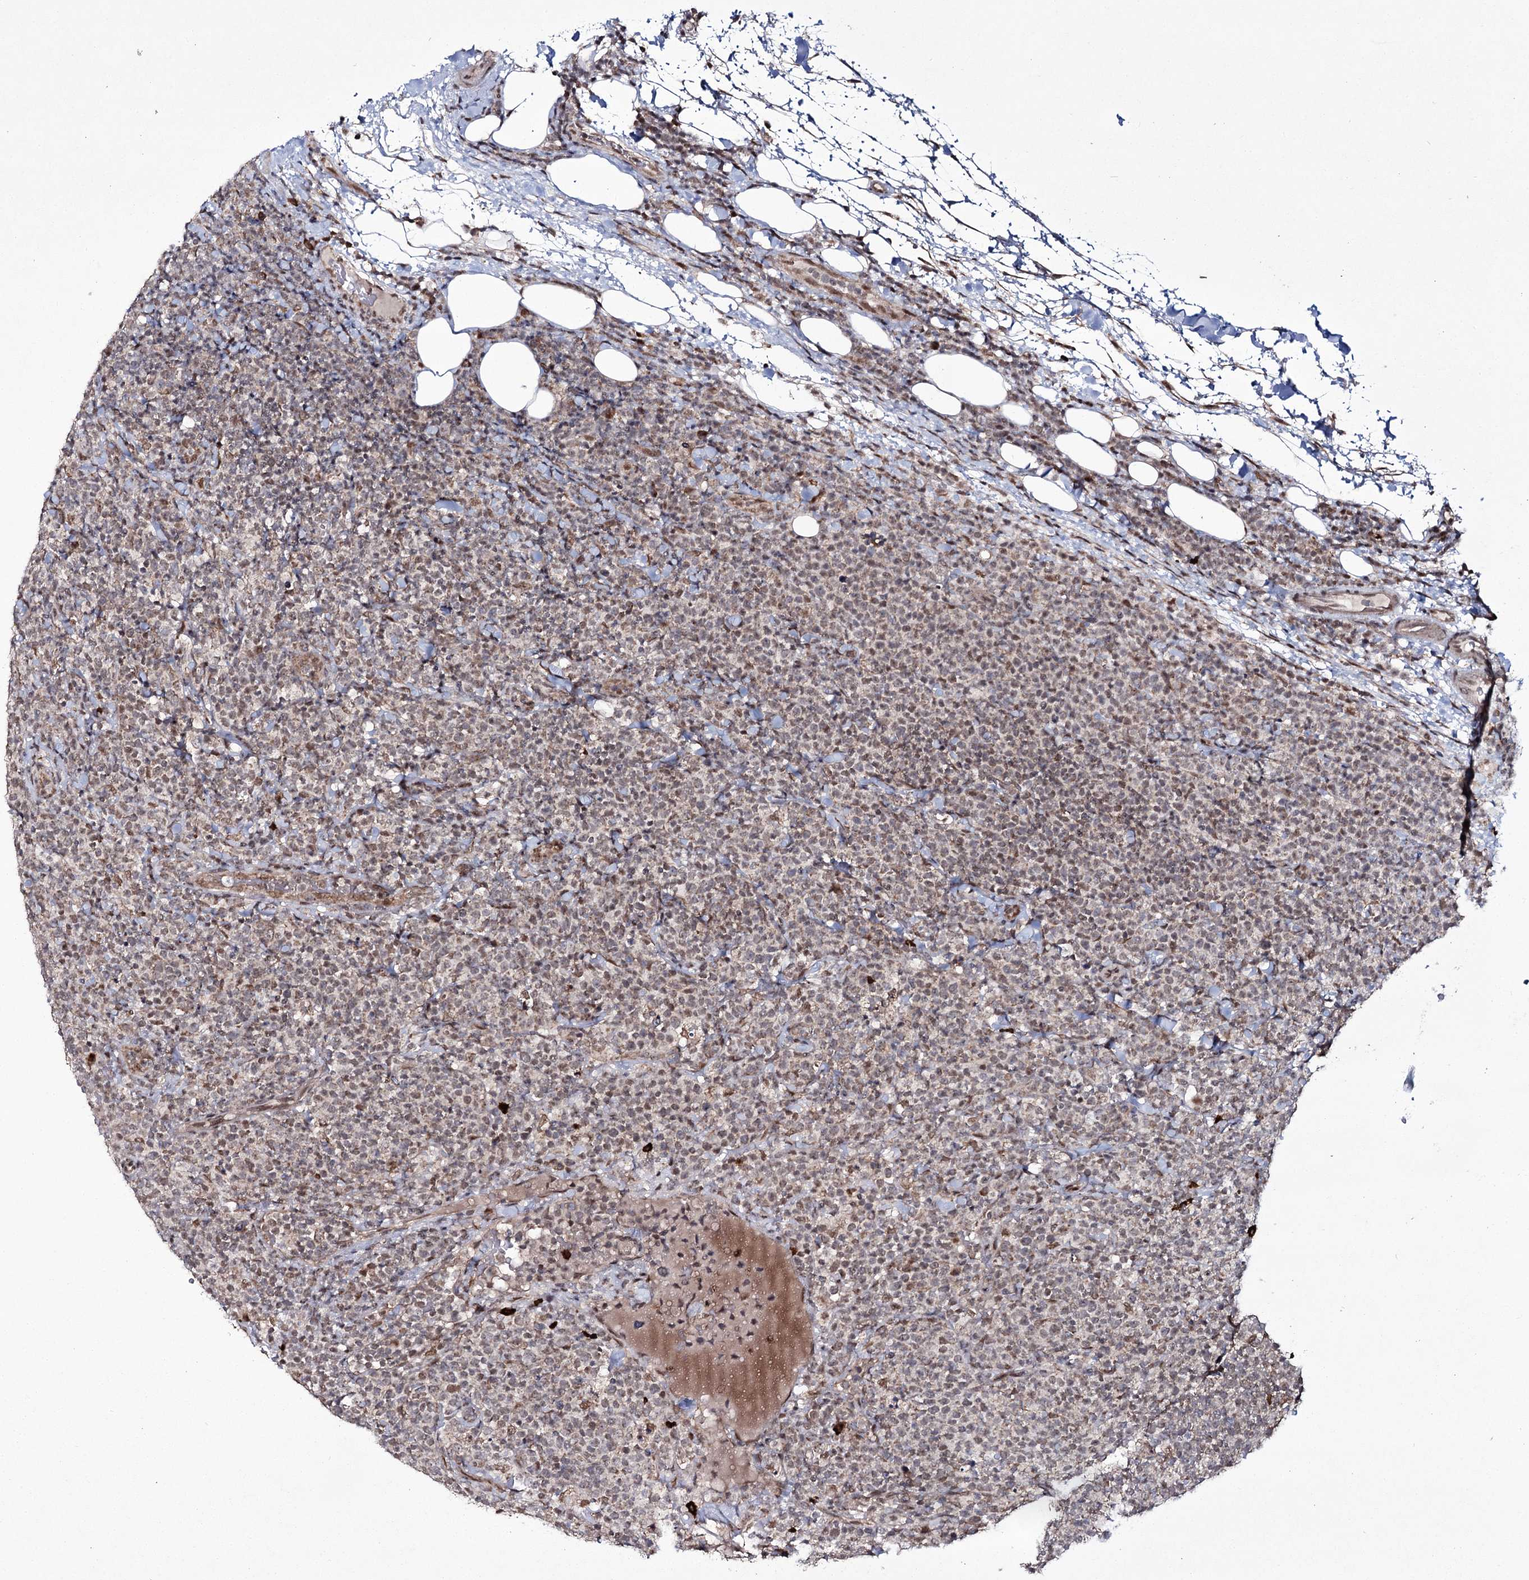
{"staining": {"intensity": "moderate", "quantity": "25%-75%", "location": "nuclear"}, "tissue": "lymphoma", "cell_type": "Tumor cells", "image_type": "cancer", "snomed": [{"axis": "morphology", "description": "Malignant lymphoma, non-Hodgkin's type, High grade"}, {"axis": "topography", "description": "Lymph node"}], "caption": "Immunohistochemistry staining of lymphoma, which shows medium levels of moderate nuclear staining in approximately 25%-75% of tumor cells indicating moderate nuclear protein positivity. The staining was performed using DAB (3,3'-diaminobenzidine) (brown) for protein detection and nuclei were counterstained in hematoxylin (blue).", "gene": "TRNT1", "patient": {"sex": "male", "age": 61}}